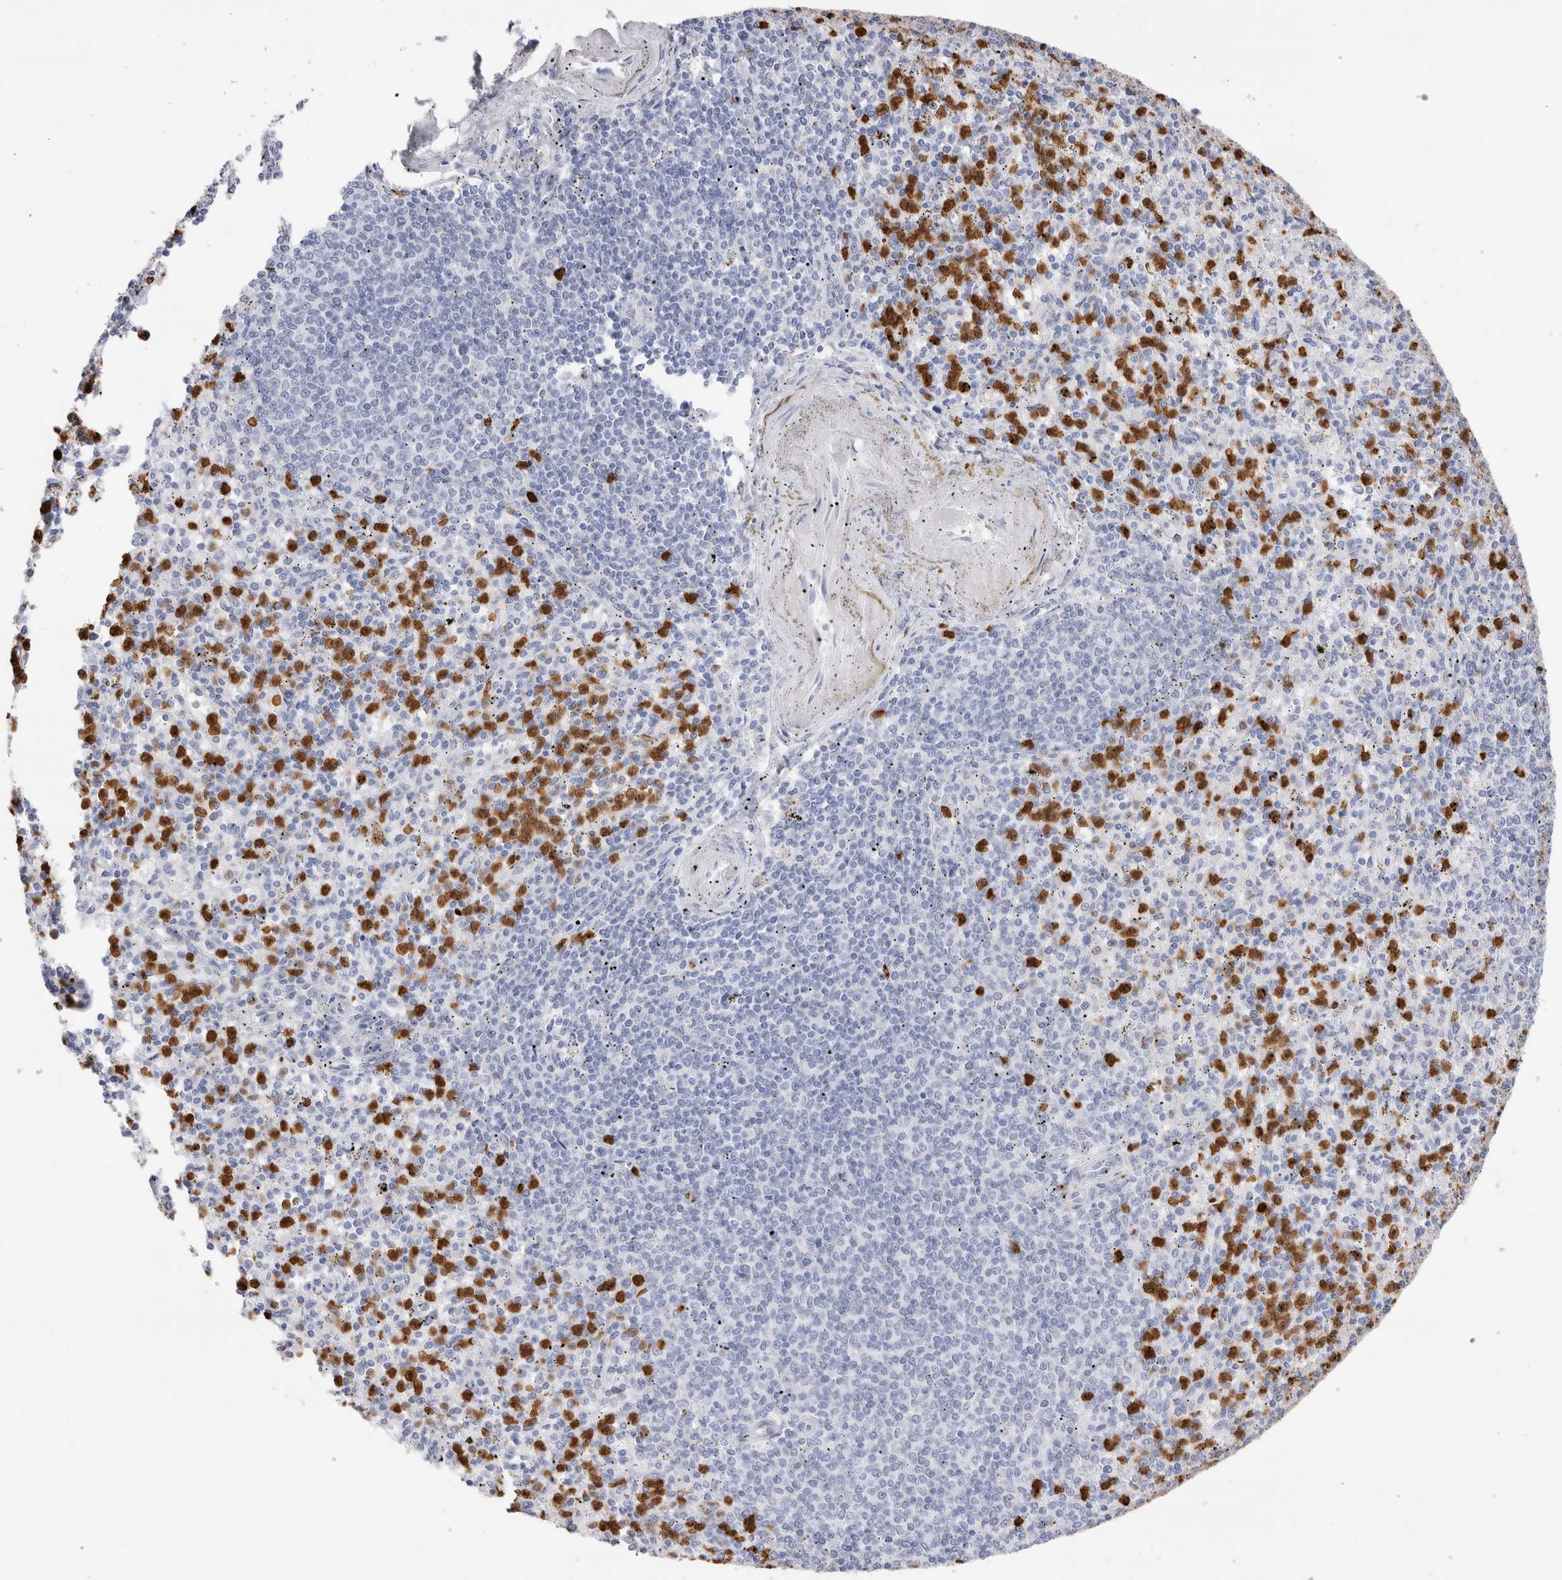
{"staining": {"intensity": "negative", "quantity": "none", "location": "none"}, "tissue": "spleen", "cell_type": "Cells in red pulp", "image_type": "normal", "snomed": [{"axis": "morphology", "description": "Normal tissue, NOS"}, {"axis": "topography", "description": "Spleen"}], "caption": "Immunohistochemistry photomicrograph of benign spleen stained for a protein (brown), which demonstrates no expression in cells in red pulp. (DAB (3,3'-diaminobenzidine) IHC with hematoxylin counter stain).", "gene": "SLC10A5", "patient": {"sex": "male", "age": 72}}